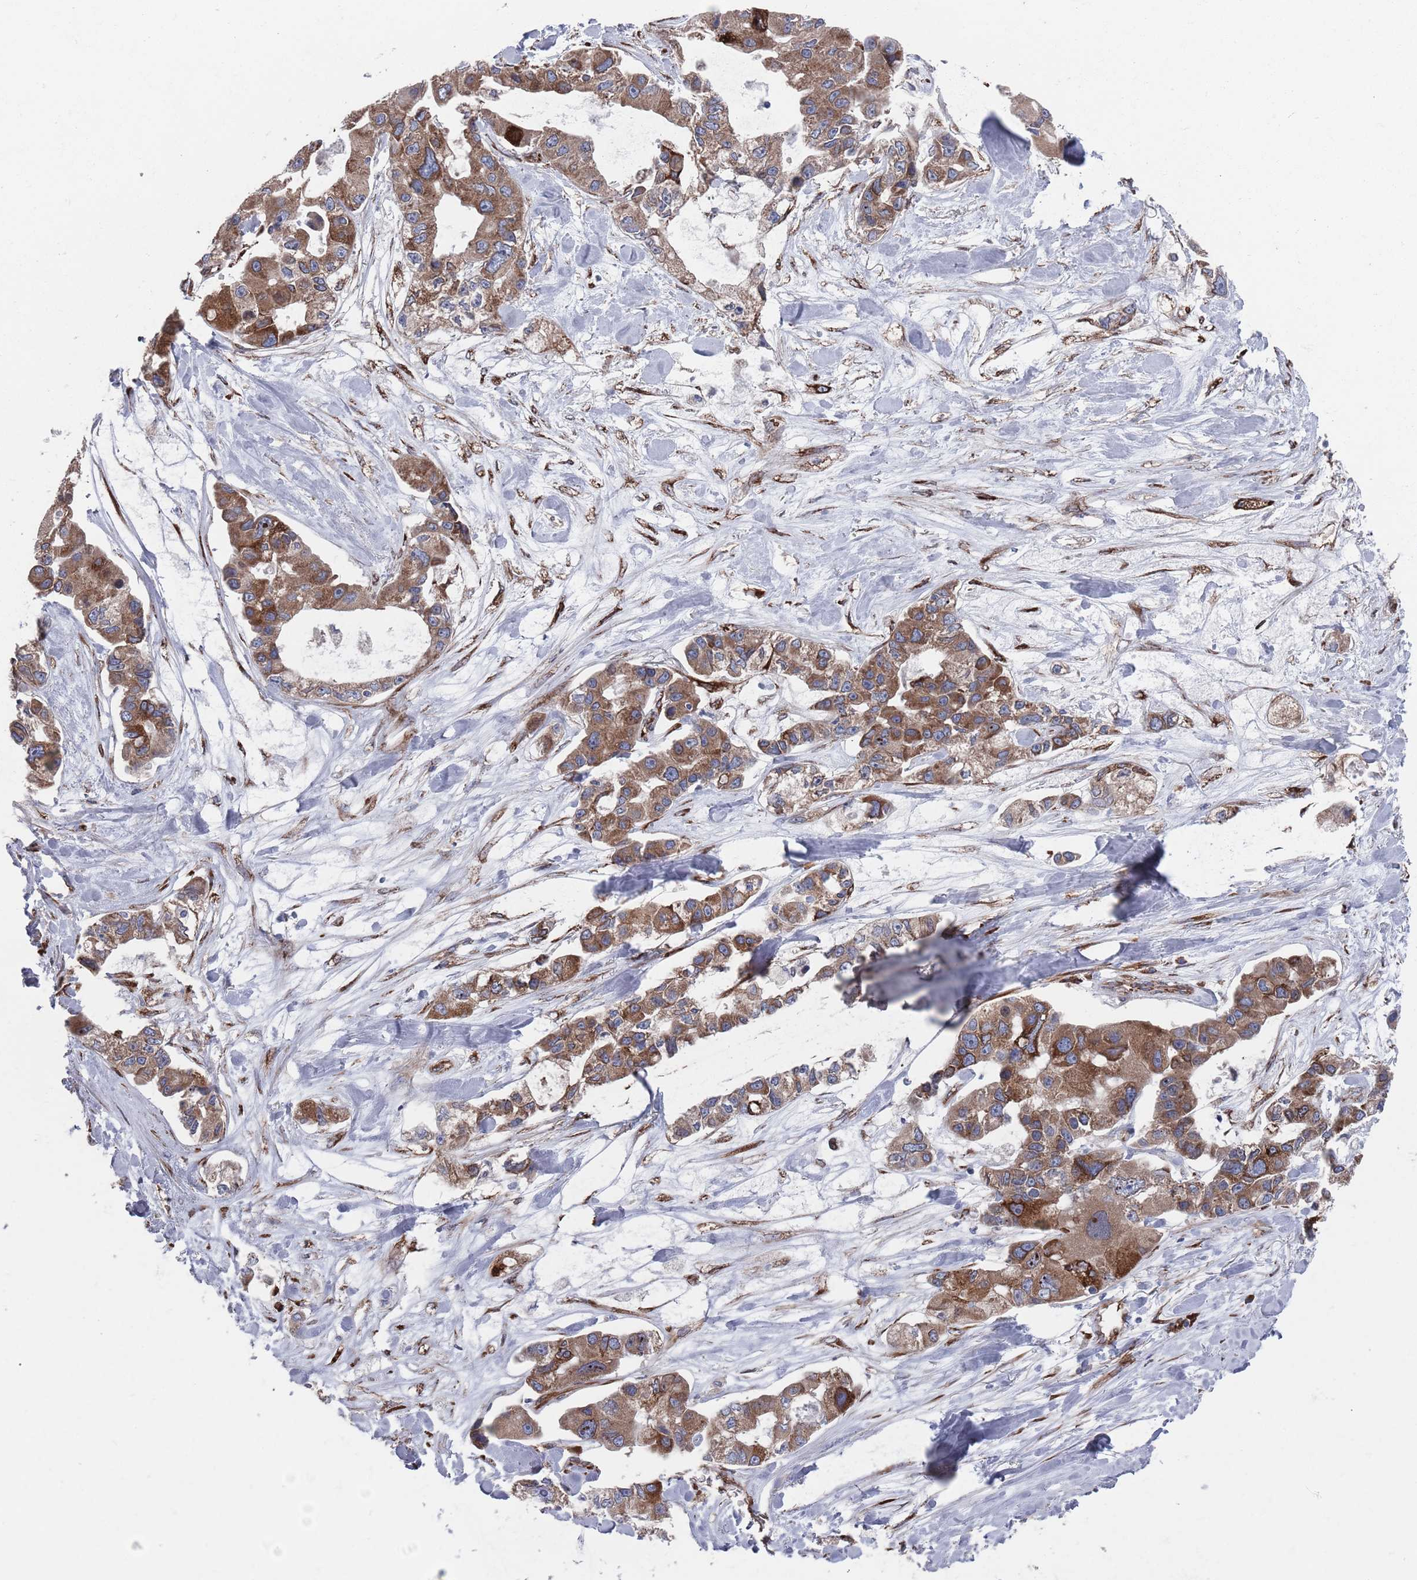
{"staining": {"intensity": "strong", "quantity": "25%-75%", "location": "cytoplasmic/membranous"}, "tissue": "lung cancer", "cell_type": "Tumor cells", "image_type": "cancer", "snomed": [{"axis": "morphology", "description": "Adenocarcinoma, NOS"}, {"axis": "topography", "description": "Lung"}], "caption": "Lung cancer (adenocarcinoma) stained with a protein marker displays strong staining in tumor cells.", "gene": "CCDC106", "patient": {"sex": "female", "age": 54}}